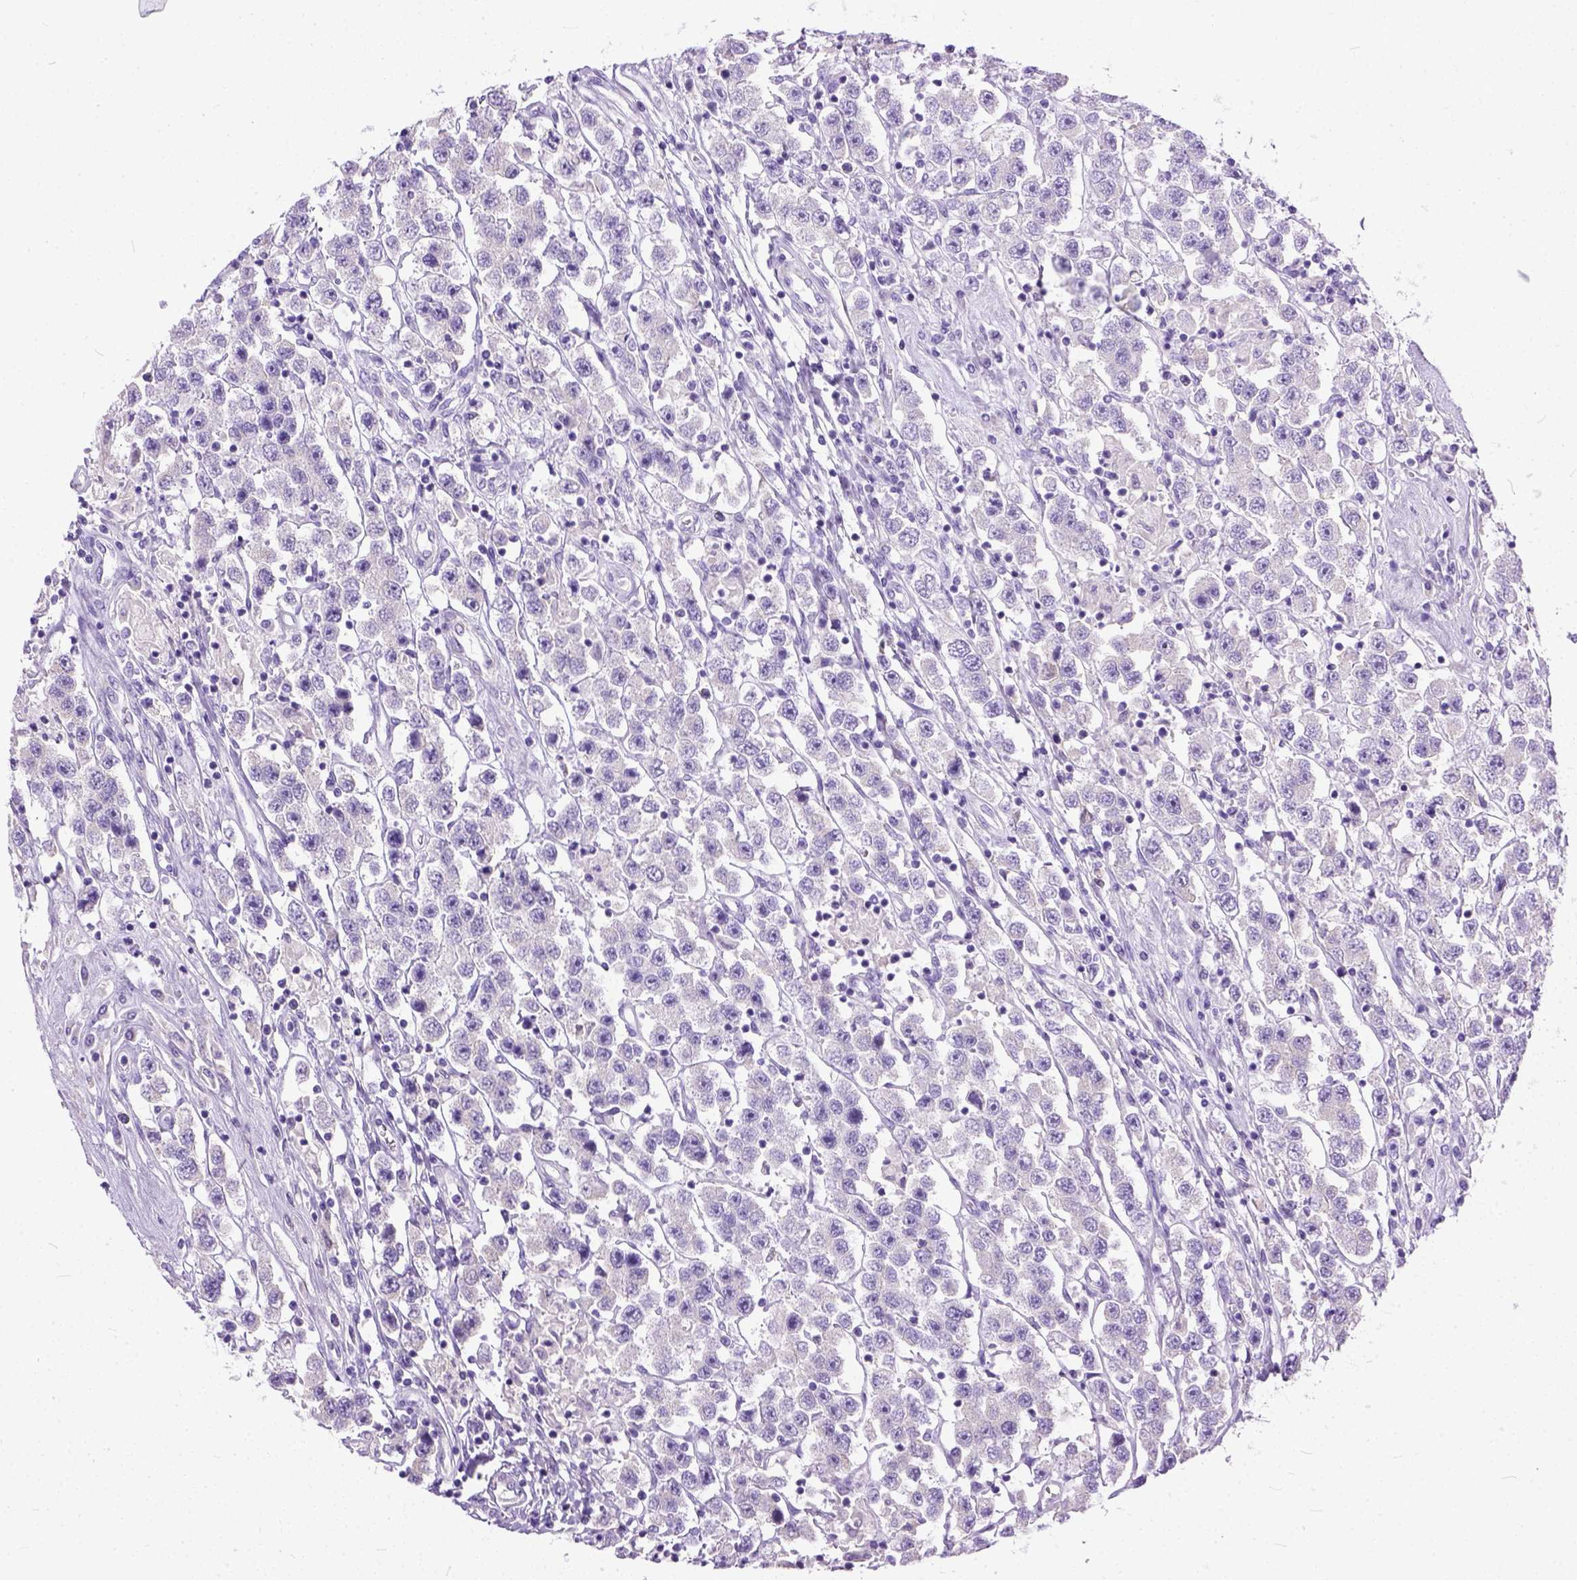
{"staining": {"intensity": "negative", "quantity": "none", "location": "none"}, "tissue": "testis cancer", "cell_type": "Tumor cells", "image_type": "cancer", "snomed": [{"axis": "morphology", "description": "Seminoma, NOS"}, {"axis": "topography", "description": "Testis"}], "caption": "IHC image of human testis cancer (seminoma) stained for a protein (brown), which demonstrates no positivity in tumor cells.", "gene": "PLK5", "patient": {"sex": "male", "age": 45}}